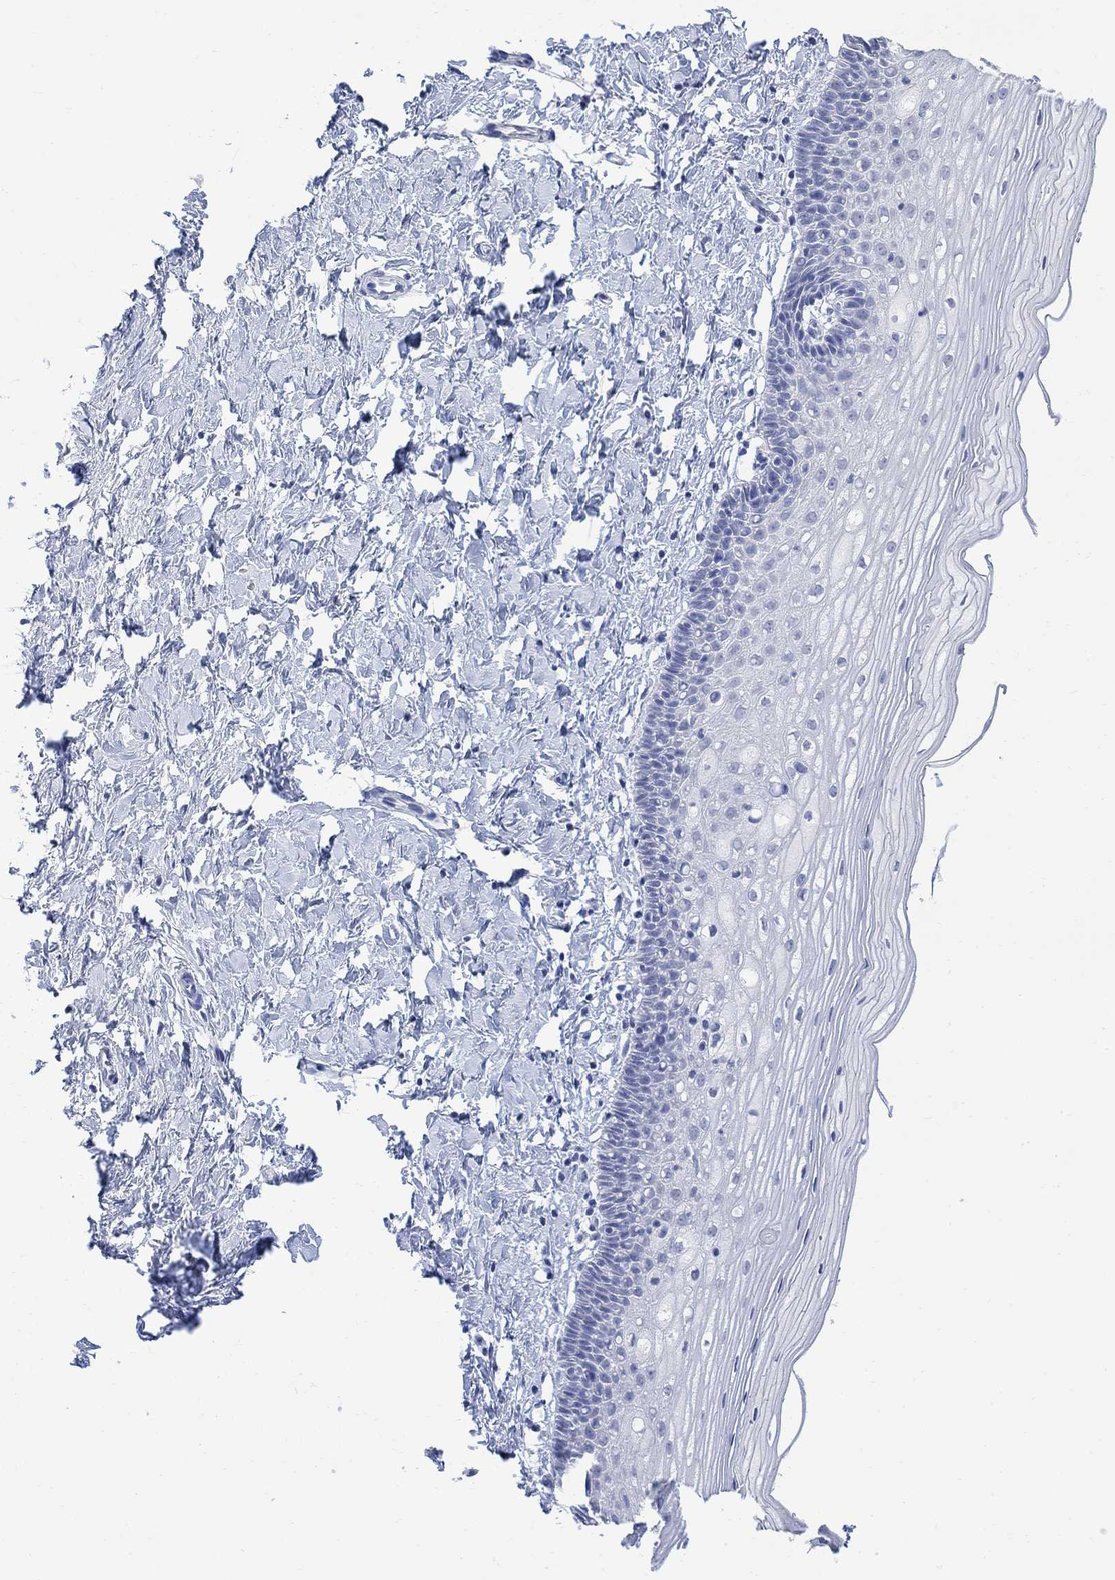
{"staining": {"intensity": "negative", "quantity": "none", "location": "none"}, "tissue": "cervix", "cell_type": "Glandular cells", "image_type": "normal", "snomed": [{"axis": "morphology", "description": "Normal tissue, NOS"}, {"axis": "topography", "description": "Cervix"}], "caption": "Immunohistochemistry (IHC) micrograph of unremarkable cervix: cervix stained with DAB (3,3'-diaminobenzidine) demonstrates no significant protein positivity in glandular cells.", "gene": "FBP2", "patient": {"sex": "female", "age": 37}}